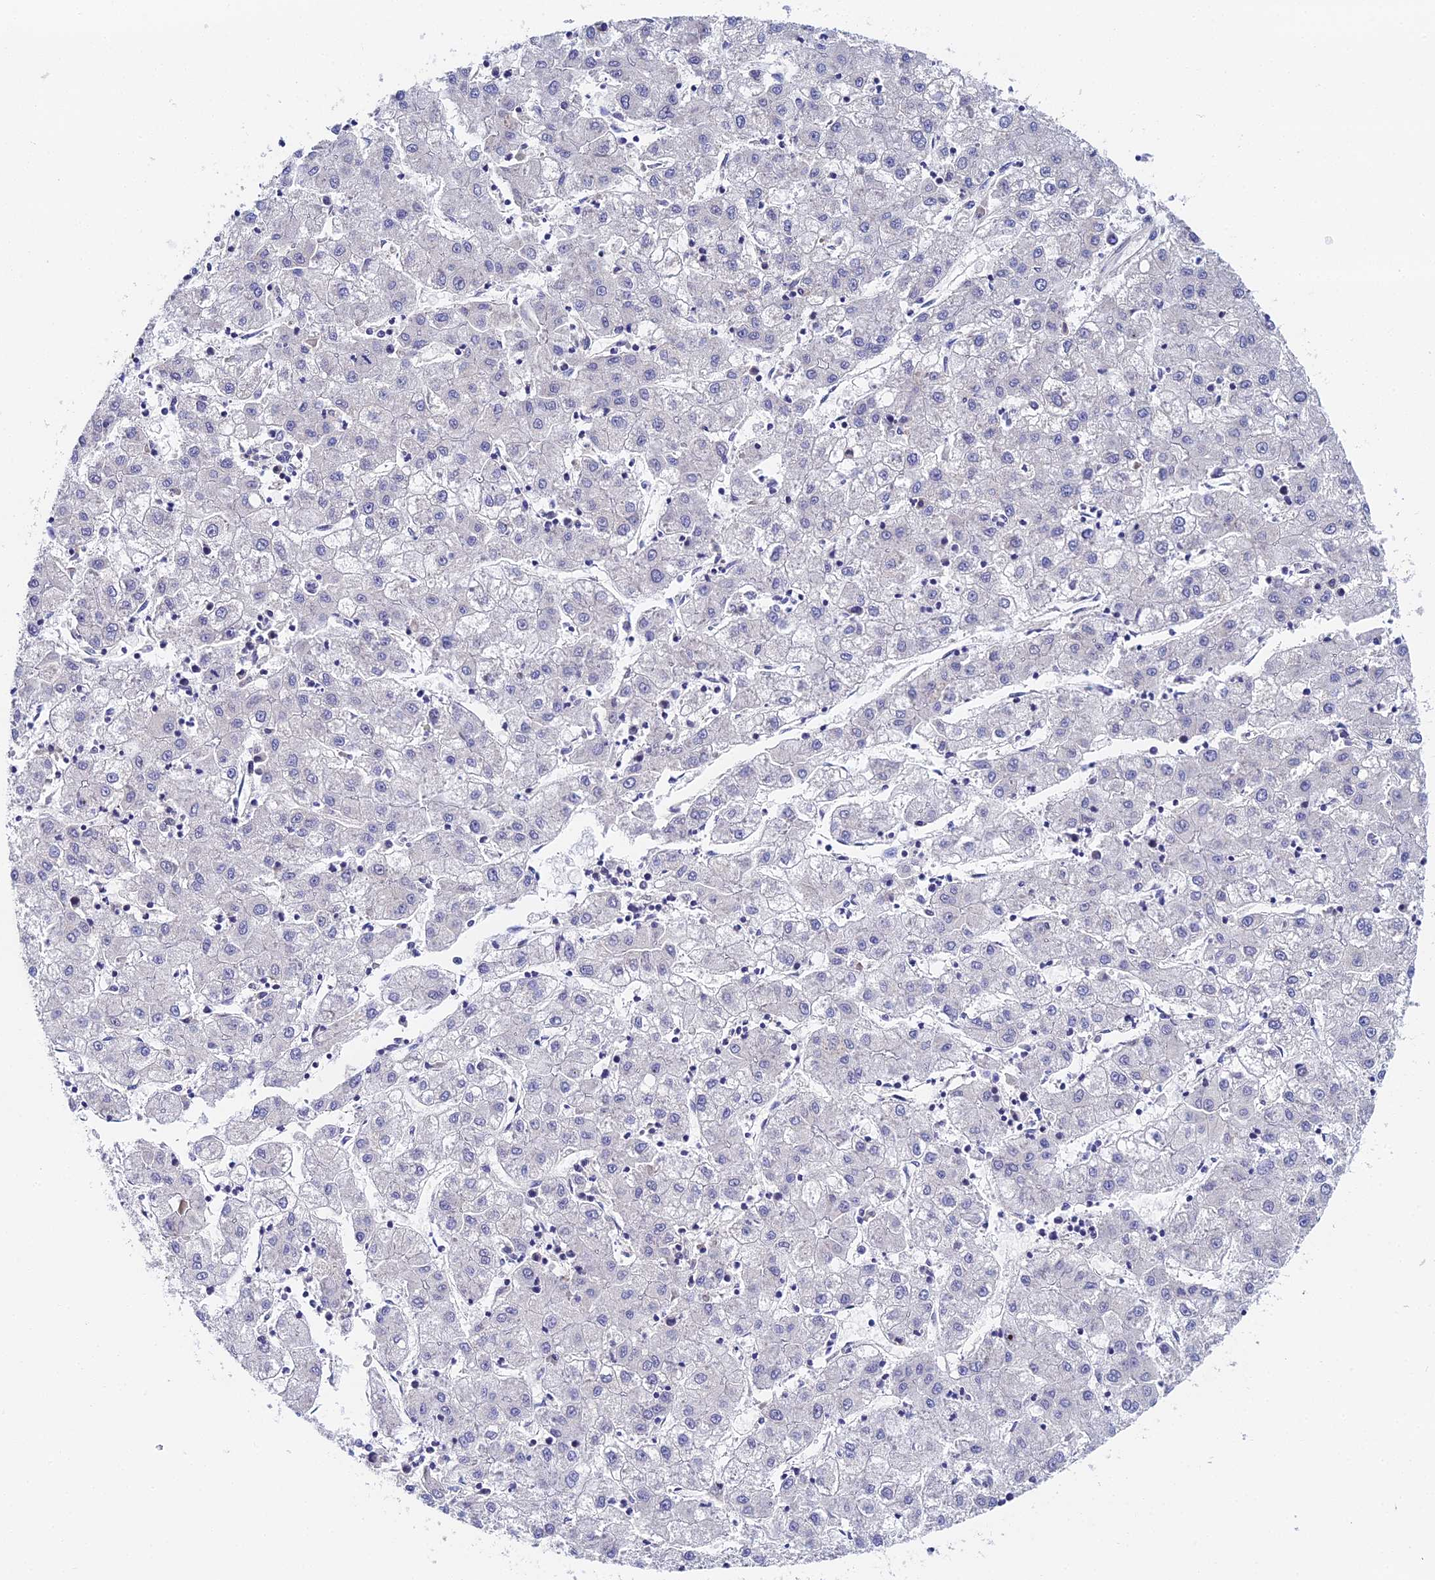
{"staining": {"intensity": "negative", "quantity": "none", "location": "none"}, "tissue": "liver cancer", "cell_type": "Tumor cells", "image_type": "cancer", "snomed": [{"axis": "morphology", "description": "Carcinoma, Hepatocellular, NOS"}, {"axis": "topography", "description": "Liver"}], "caption": "Hepatocellular carcinoma (liver) stained for a protein using immunohistochemistry (IHC) demonstrates no positivity tumor cells.", "gene": "ENSG00000268674", "patient": {"sex": "male", "age": 72}}